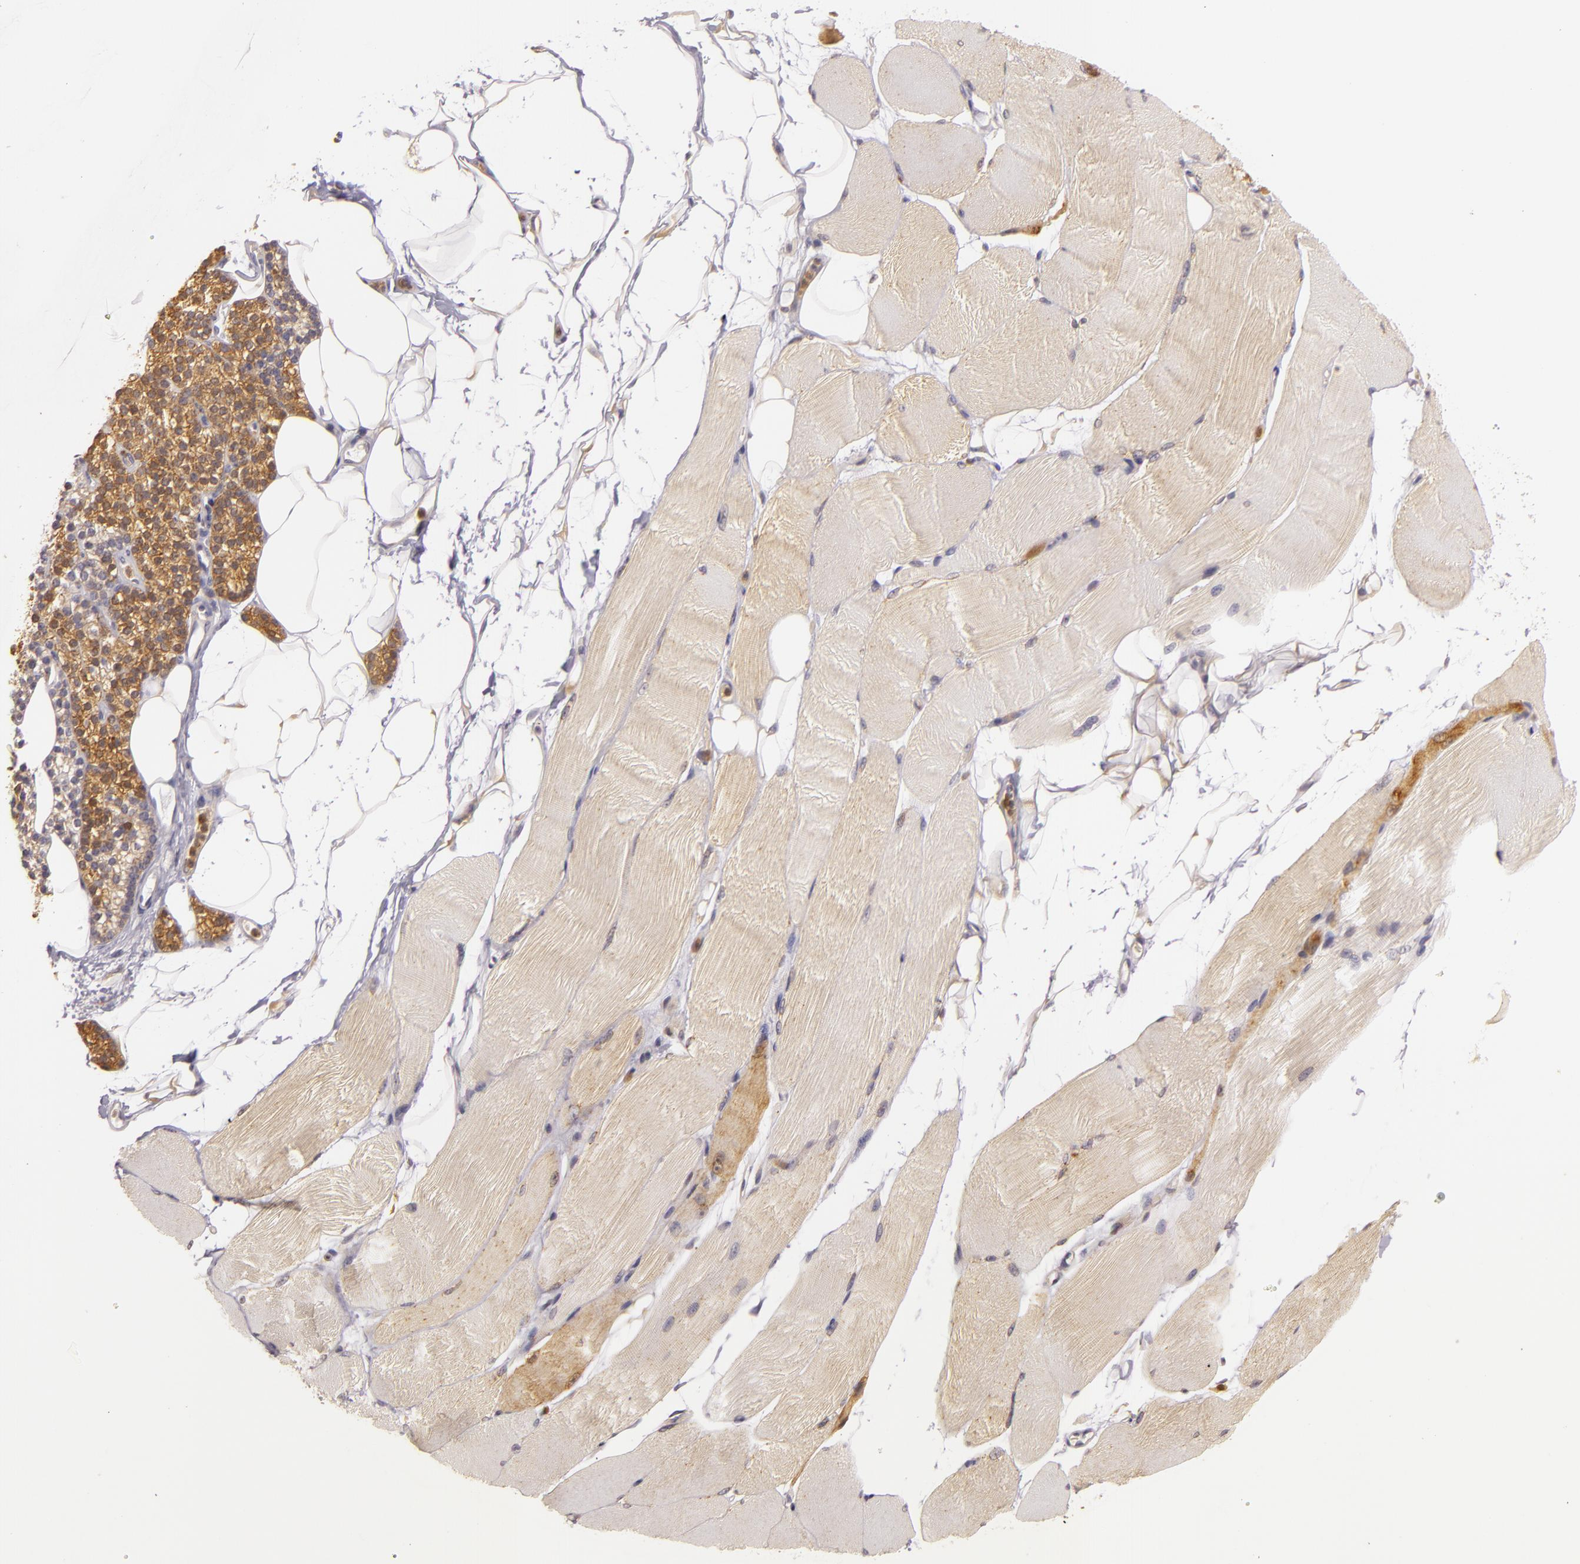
{"staining": {"intensity": "weak", "quantity": ">75%", "location": "cytoplasmic/membranous"}, "tissue": "skeletal muscle", "cell_type": "Myocytes", "image_type": "normal", "snomed": [{"axis": "morphology", "description": "Normal tissue, NOS"}, {"axis": "topography", "description": "Skeletal muscle"}, {"axis": "topography", "description": "Parathyroid gland"}], "caption": "A low amount of weak cytoplasmic/membranous positivity is appreciated in about >75% of myocytes in unremarkable skeletal muscle.", "gene": "TOM1", "patient": {"sex": "female", "age": 37}}